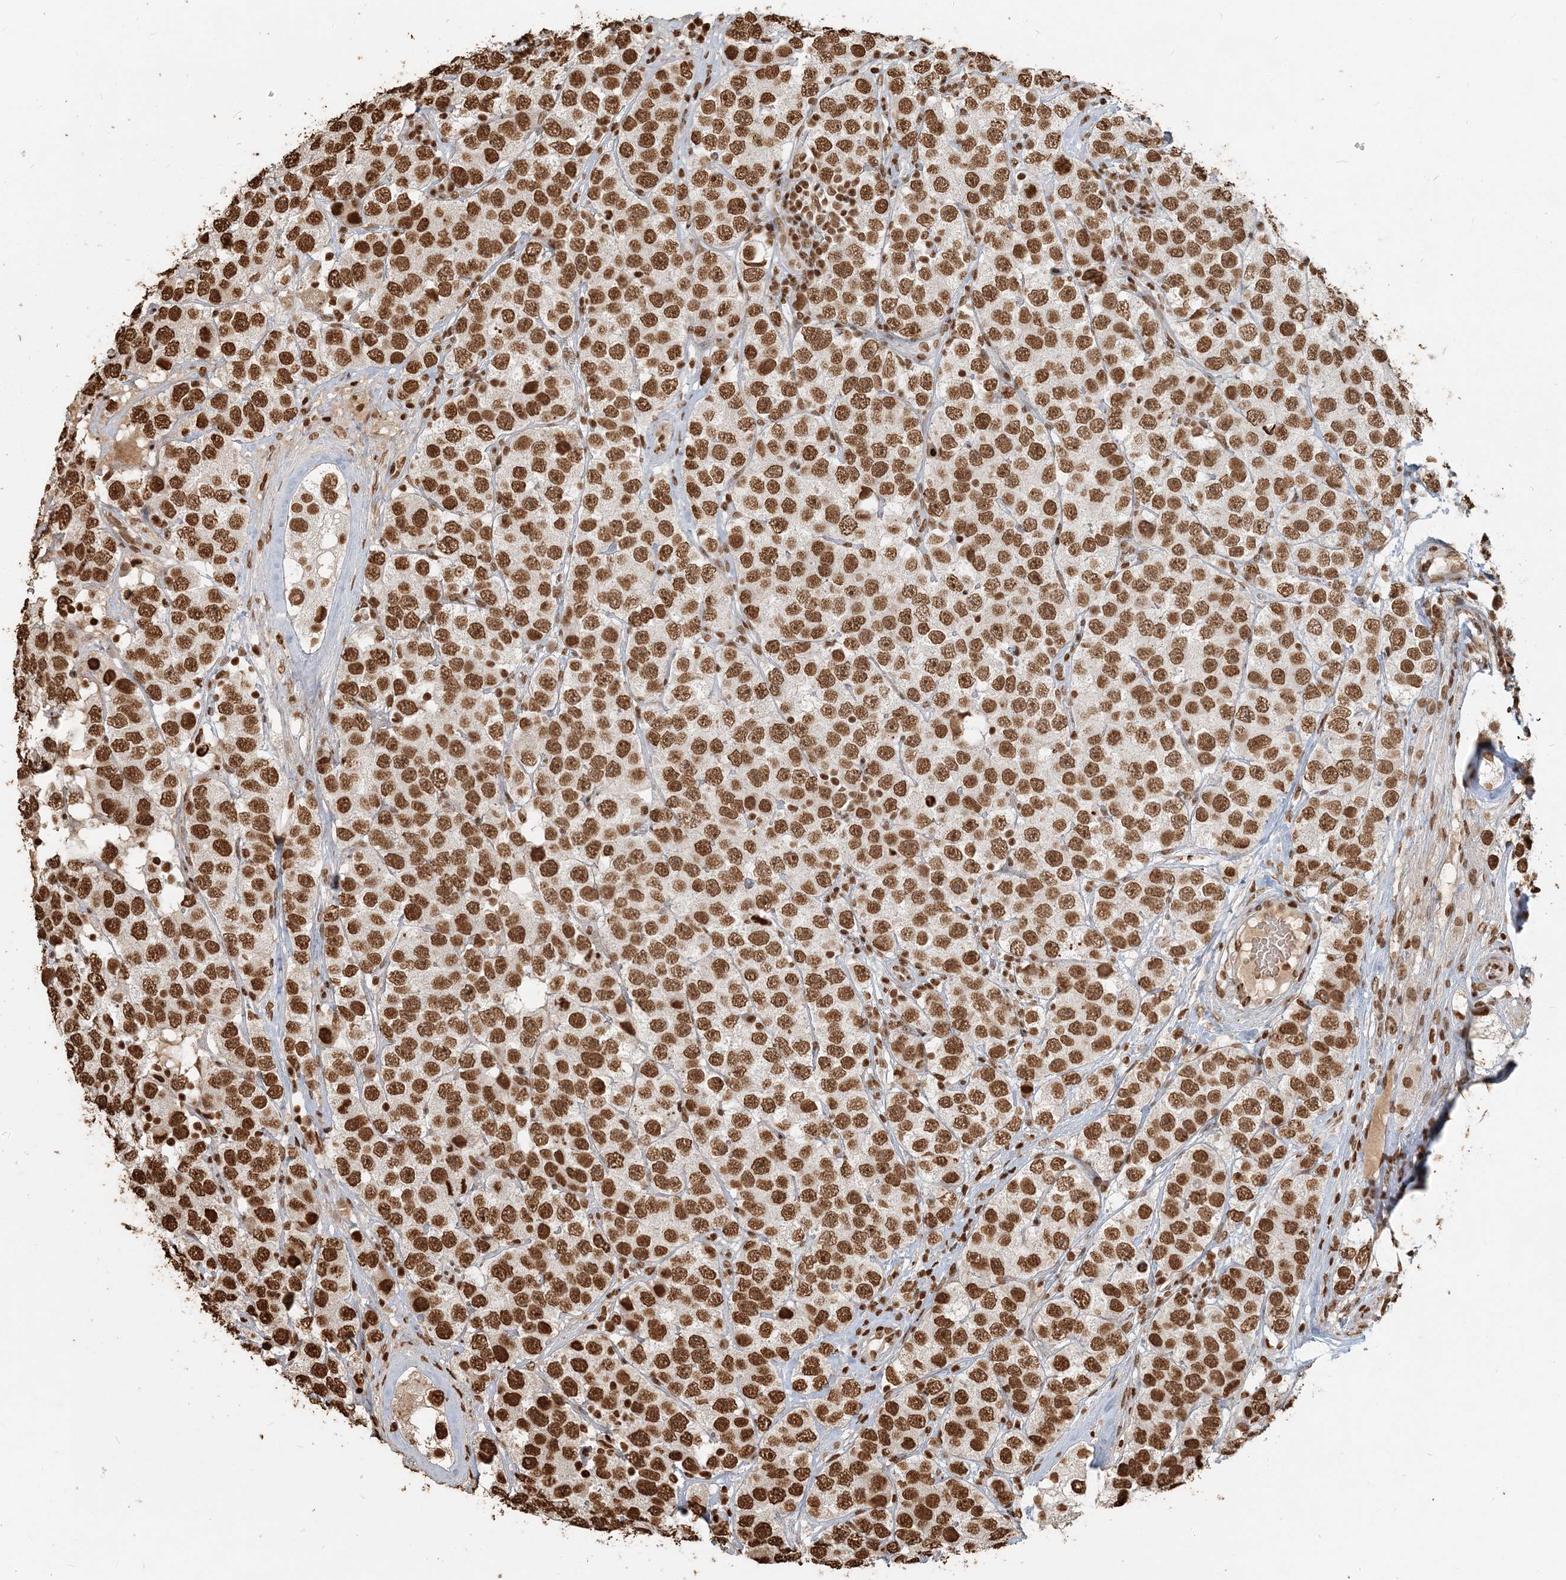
{"staining": {"intensity": "strong", "quantity": ">75%", "location": "nuclear"}, "tissue": "testis cancer", "cell_type": "Tumor cells", "image_type": "cancer", "snomed": [{"axis": "morphology", "description": "Seminoma, NOS"}, {"axis": "topography", "description": "Testis"}], "caption": "Human testis cancer stained for a protein (brown) exhibits strong nuclear positive positivity in about >75% of tumor cells.", "gene": "H3-3B", "patient": {"sex": "male", "age": 28}}